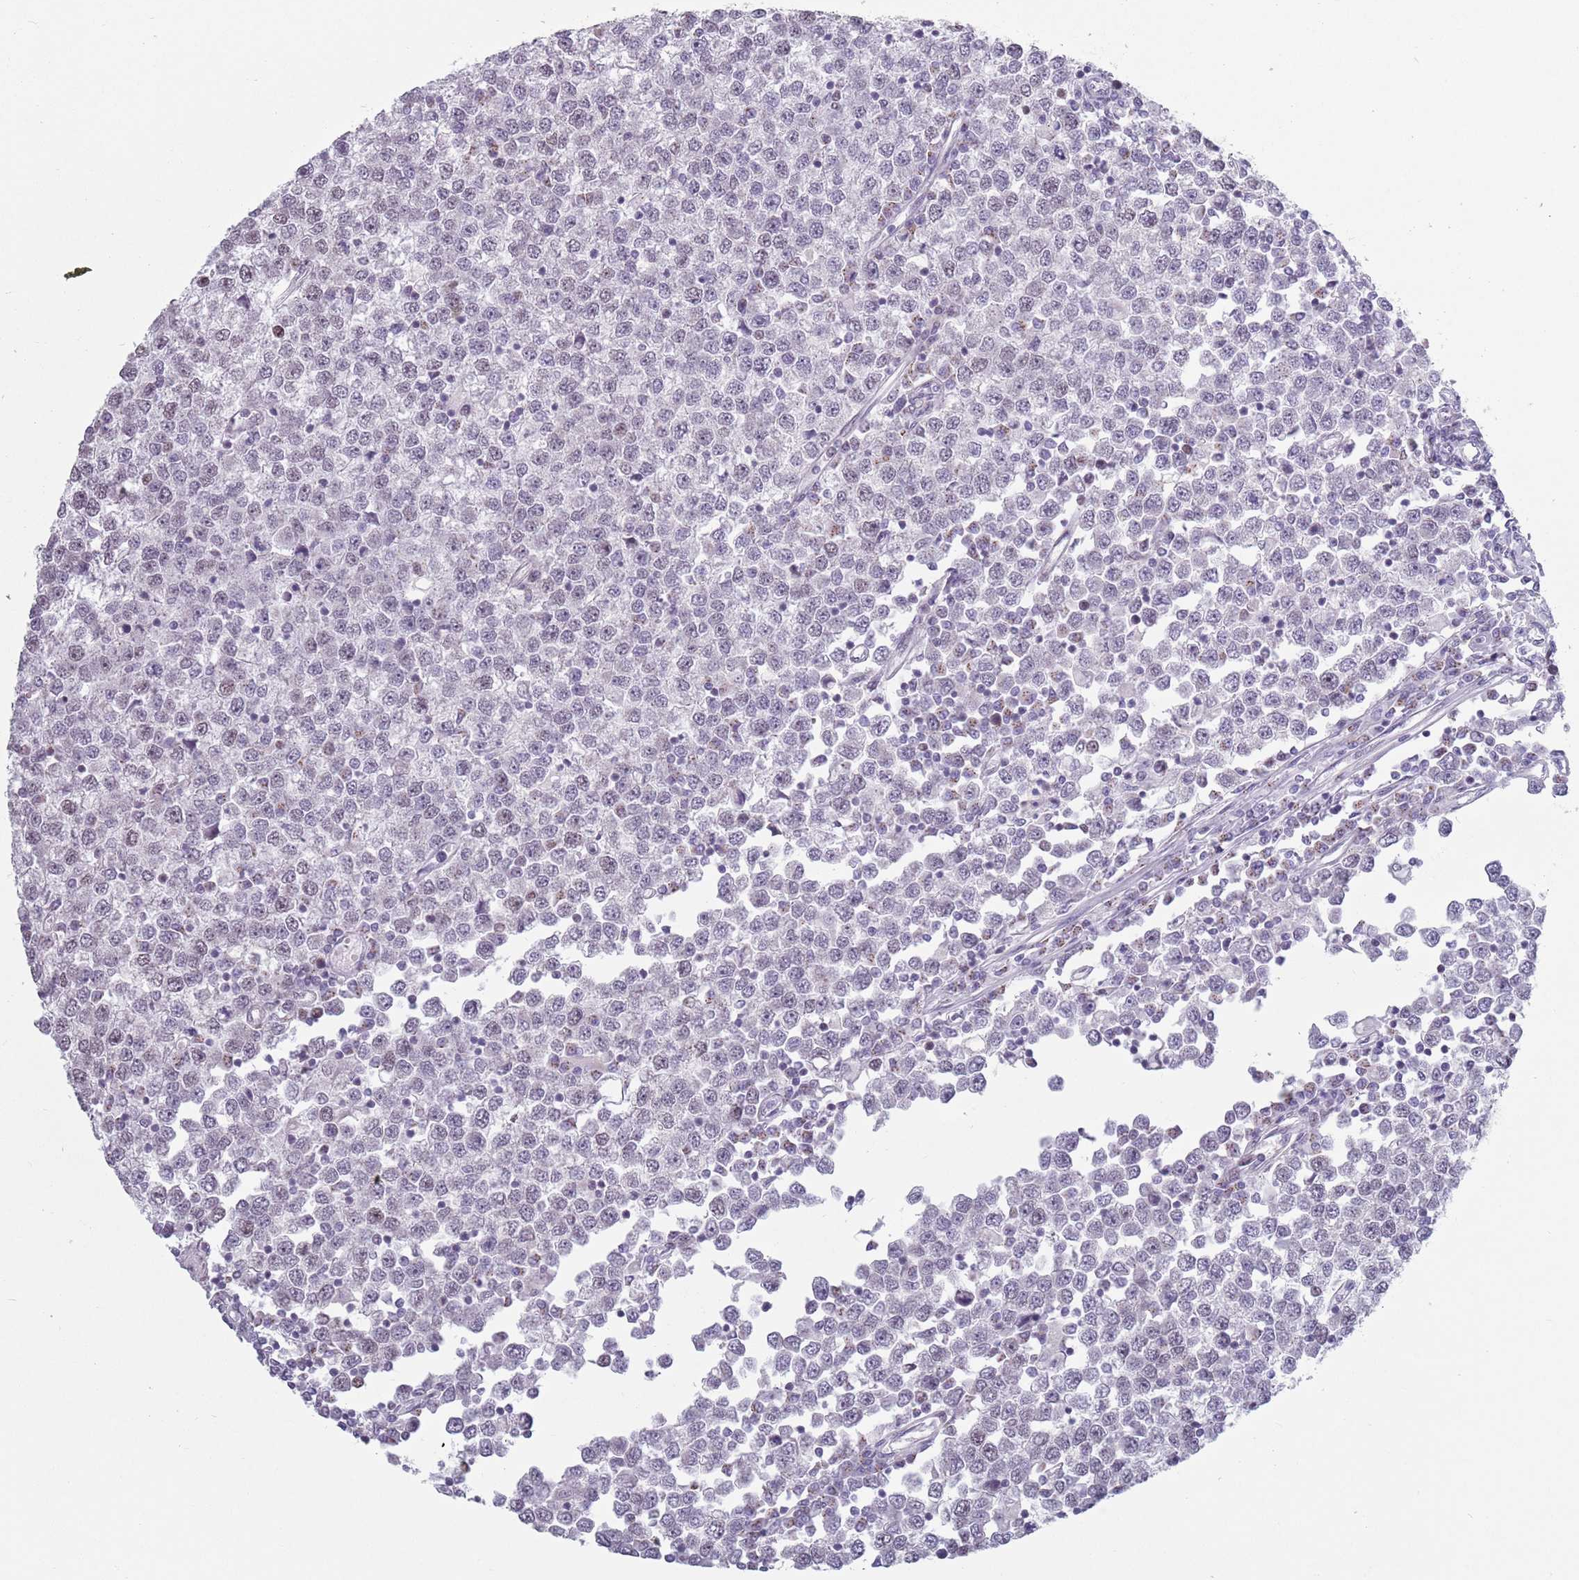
{"staining": {"intensity": "negative", "quantity": "none", "location": "none"}, "tissue": "testis cancer", "cell_type": "Tumor cells", "image_type": "cancer", "snomed": [{"axis": "morphology", "description": "Seminoma, NOS"}, {"axis": "topography", "description": "Testis"}], "caption": "An IHC micrograph of testis cancer (seminoma) is shown. There is no staining in tumor cells of testis cancer (seminoma).", "gene": "ZKSCAN2", "patient": {"sex": "male", "age": 65}}